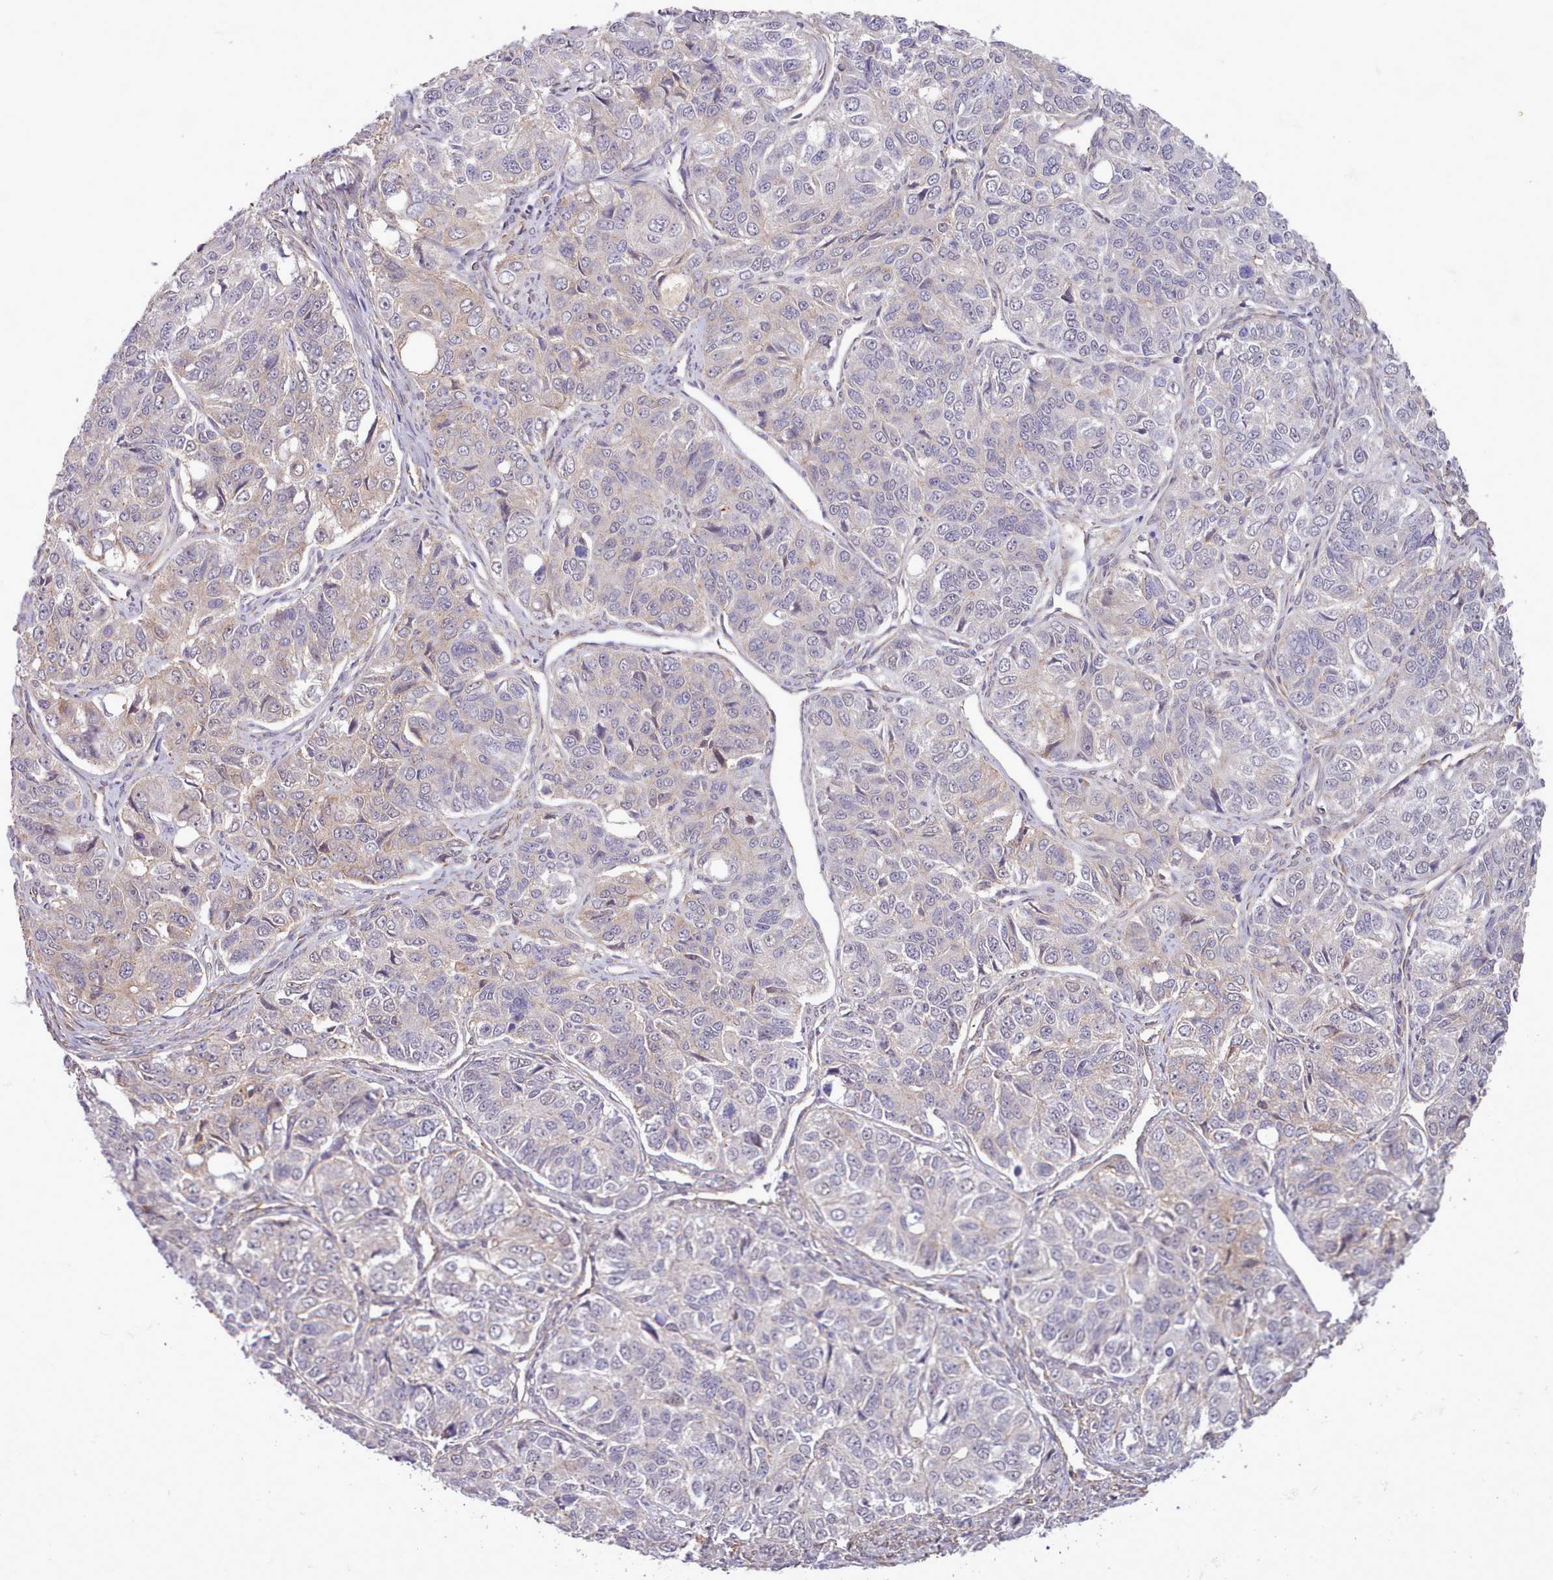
{"staining": {"intensity": "weak", "quantity": "<25%", "location": "cytoplasmic/membranous"}, "tissue": "ovarian cancer", "cell_type": "Tumor cells", "image_type": "cancer", "snomed": [{"axis": "morphology", "description": "Carcinoma, endometroid"}, {"axis": "topography", "description": "Ovary"}], "caption": "DAB immunohistochemical staining of human ovarian cancer (endometroid carcinoma) reveals no significant expression in tumor cells.", "gene": "ZC3H13", "patient": {"sex": "female", "age": 51}}